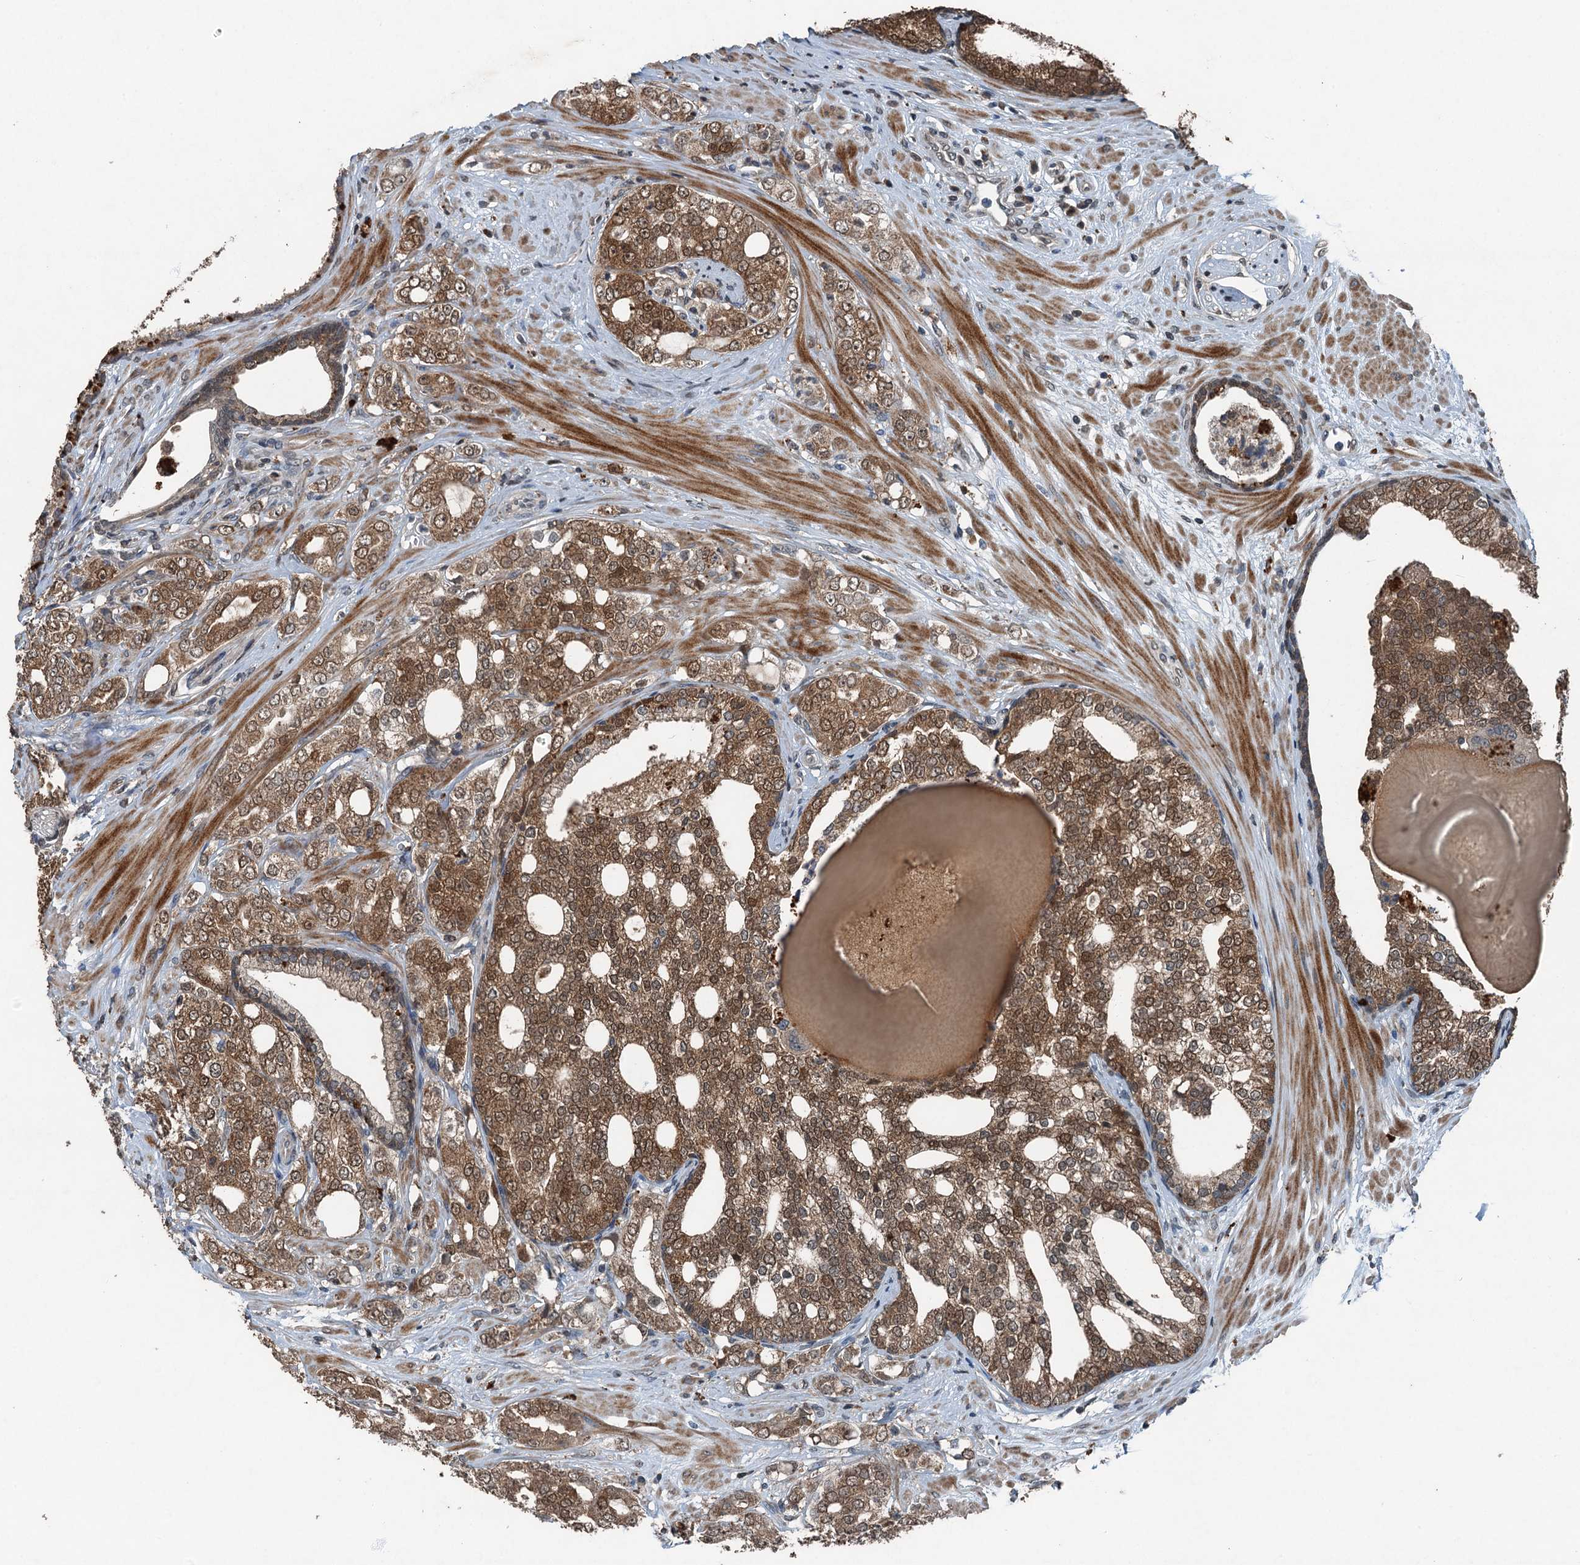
{"staining": {"intensity": "moderate", "quantity": ">75%", "location": "cytoplasmic/membranous,nuclear"}, "tissue": "prostate cancer", "cell_type": "Tumor cells", "image_type": "cancer", "snomed": [{"axis": "morphology", "description": "Adenocarcinoma, High grade"}, {"axis": "topography", "description": "Prostate"}], "caption": "A micrograph of prostate cancer (adenocarcinoma (high-grade)) stained for a protein reveals moderate cytoplasmic/membranous and nuclear brown staining in tumor cells. (DAB (3,3'-diaminobenzidine) IHC, brown staining for protein, blue staining for nuclei).", "gene": "TCTN1", "patient": {"sex": "male", "age": 64}}